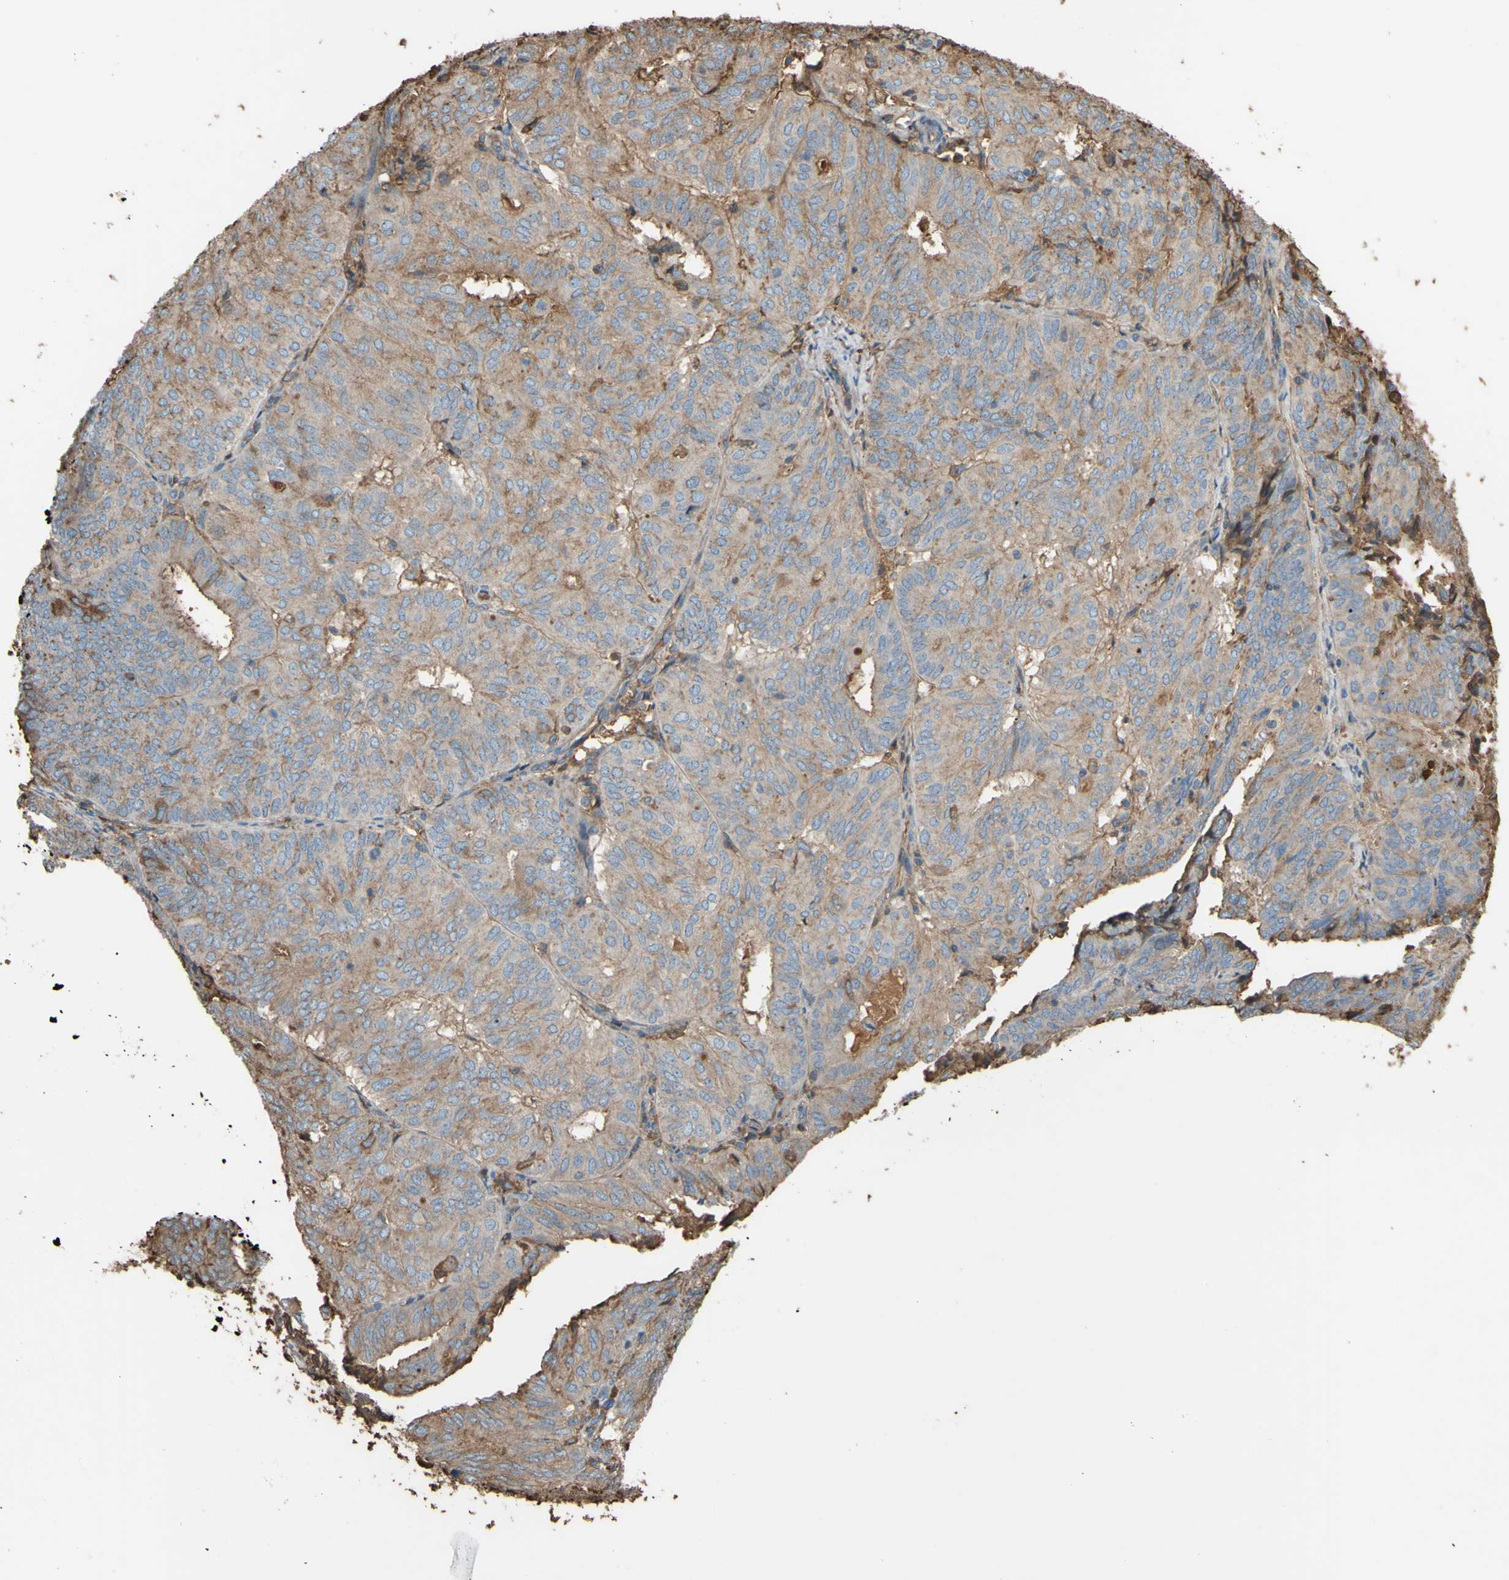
{"staining": {"intensity": "moderate", "quantity": "25%-75%", "location": "cytoplasmic/membranous"}, "tissue": "endometrial cancer", "cell_type": "Tumor cells", "image_type": "cancer", "snomed": [{"axis": "morphology", "description": "Adenocarcinoma, NOS"}, {"axis": "topography", "description": "Uterus"}], "caption": "Adenocarcinoma (endometrial) was stained to show a protein in brown. There is medium levels of moderate cytoplasmic/membranous expression in about 25%-75% of tumor cells. Nuclei are stained in blue.", "gene": "PTGDS", "patient": {"sex": "female", "age": 60}}